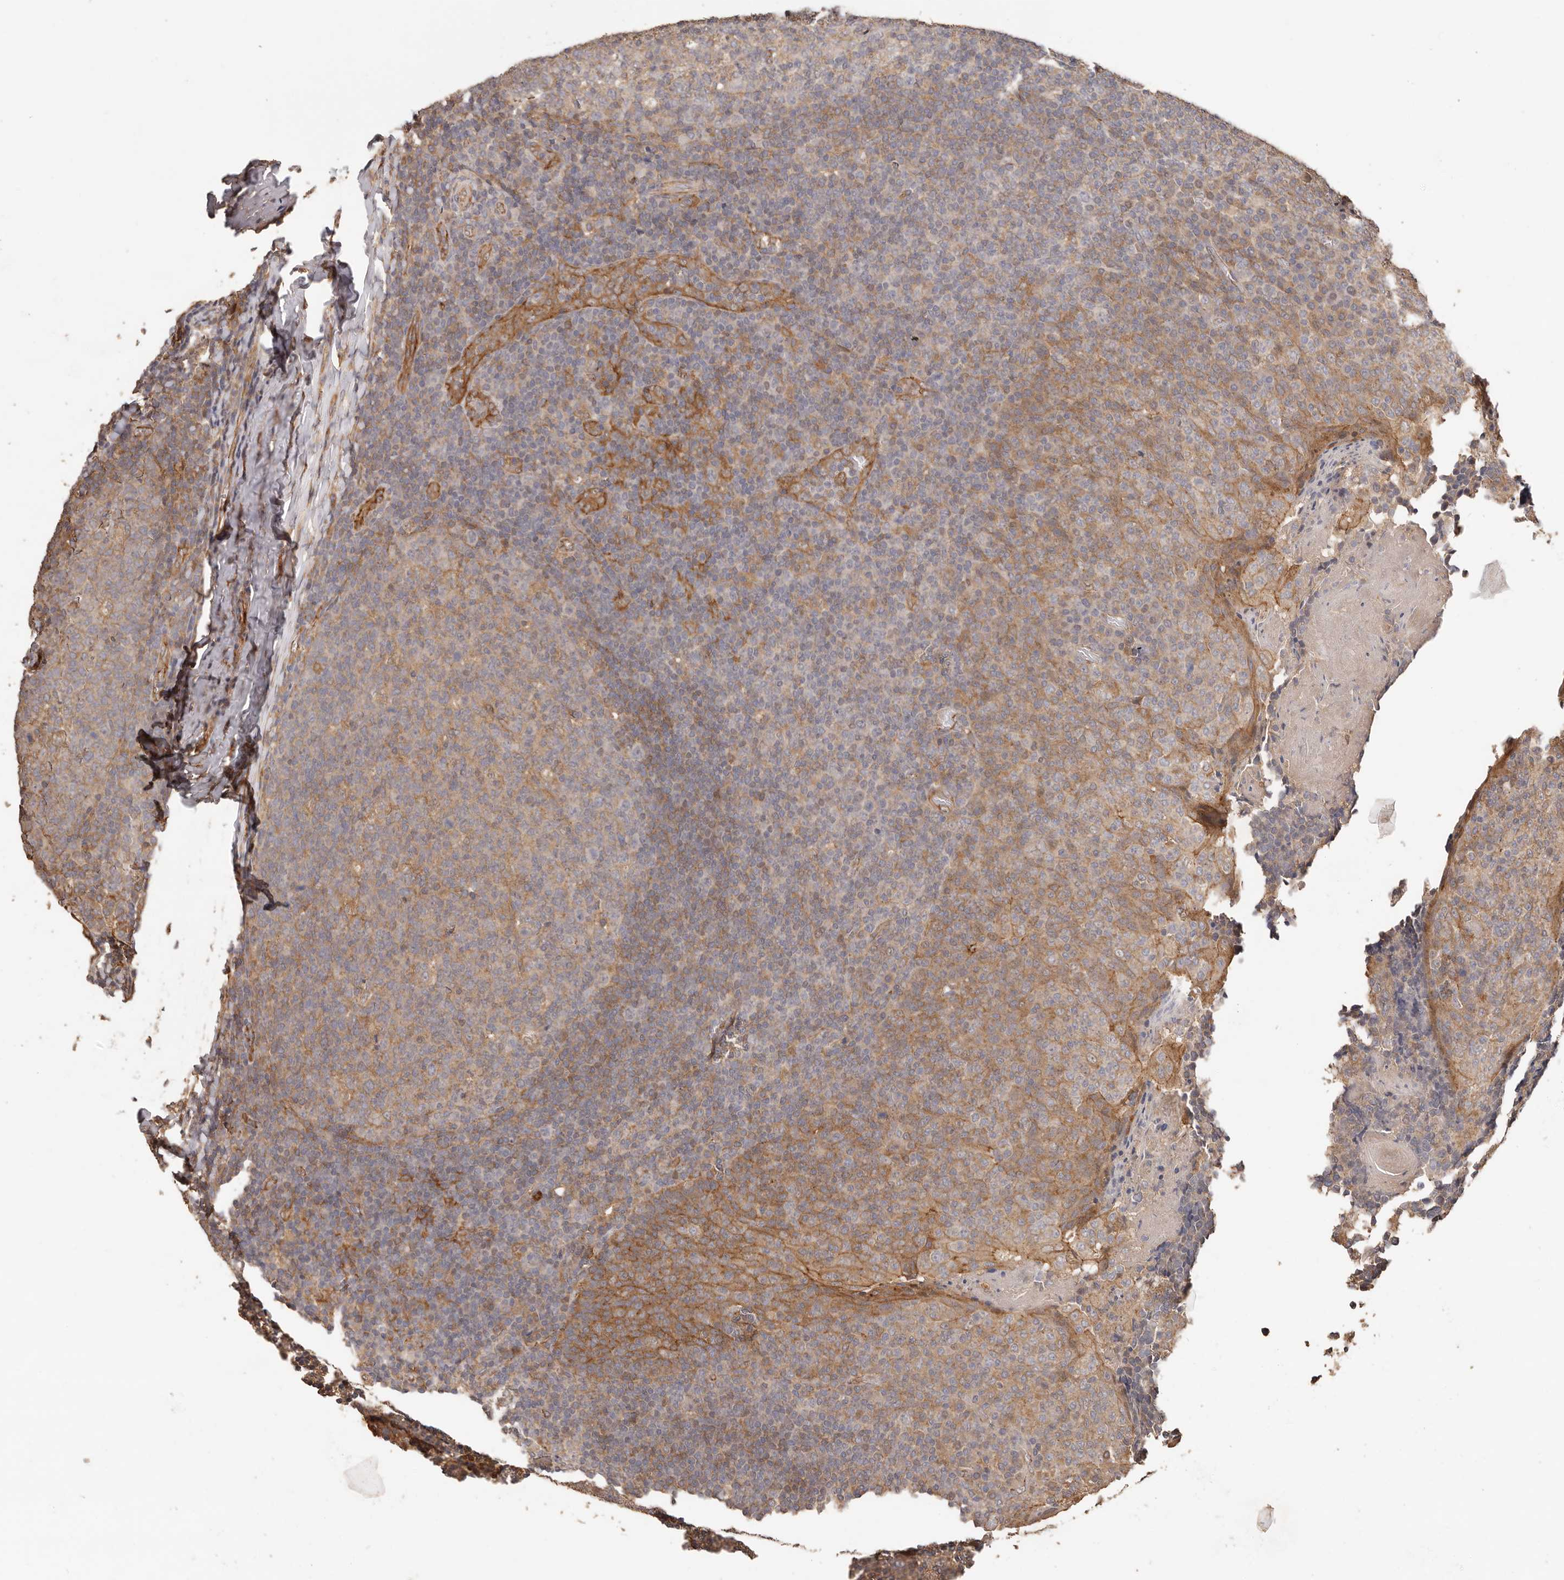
{"staining": {"intensity": "weak", "quantity": ">75%", "location": "cytoplasmic/membranous"}, "tissue": "tonsil", "cell_type": "Germinal center cells", "image_type": "normal", "snomed": [{"axis": "morphology", "description": "Normal tissue, NOS"}, {"axis": "topography", "description": "Tonsil"}], "caption": "Immunohistochemical staining of benign human tonsil displays weak cytoplasmic/membranous protein staining in approximately >75% of germinal center cells. (DAB IHC with brightfield microscopy, high magnification).", "gene": "AFDN", "patient": {"sex": "female", "age": 19}}